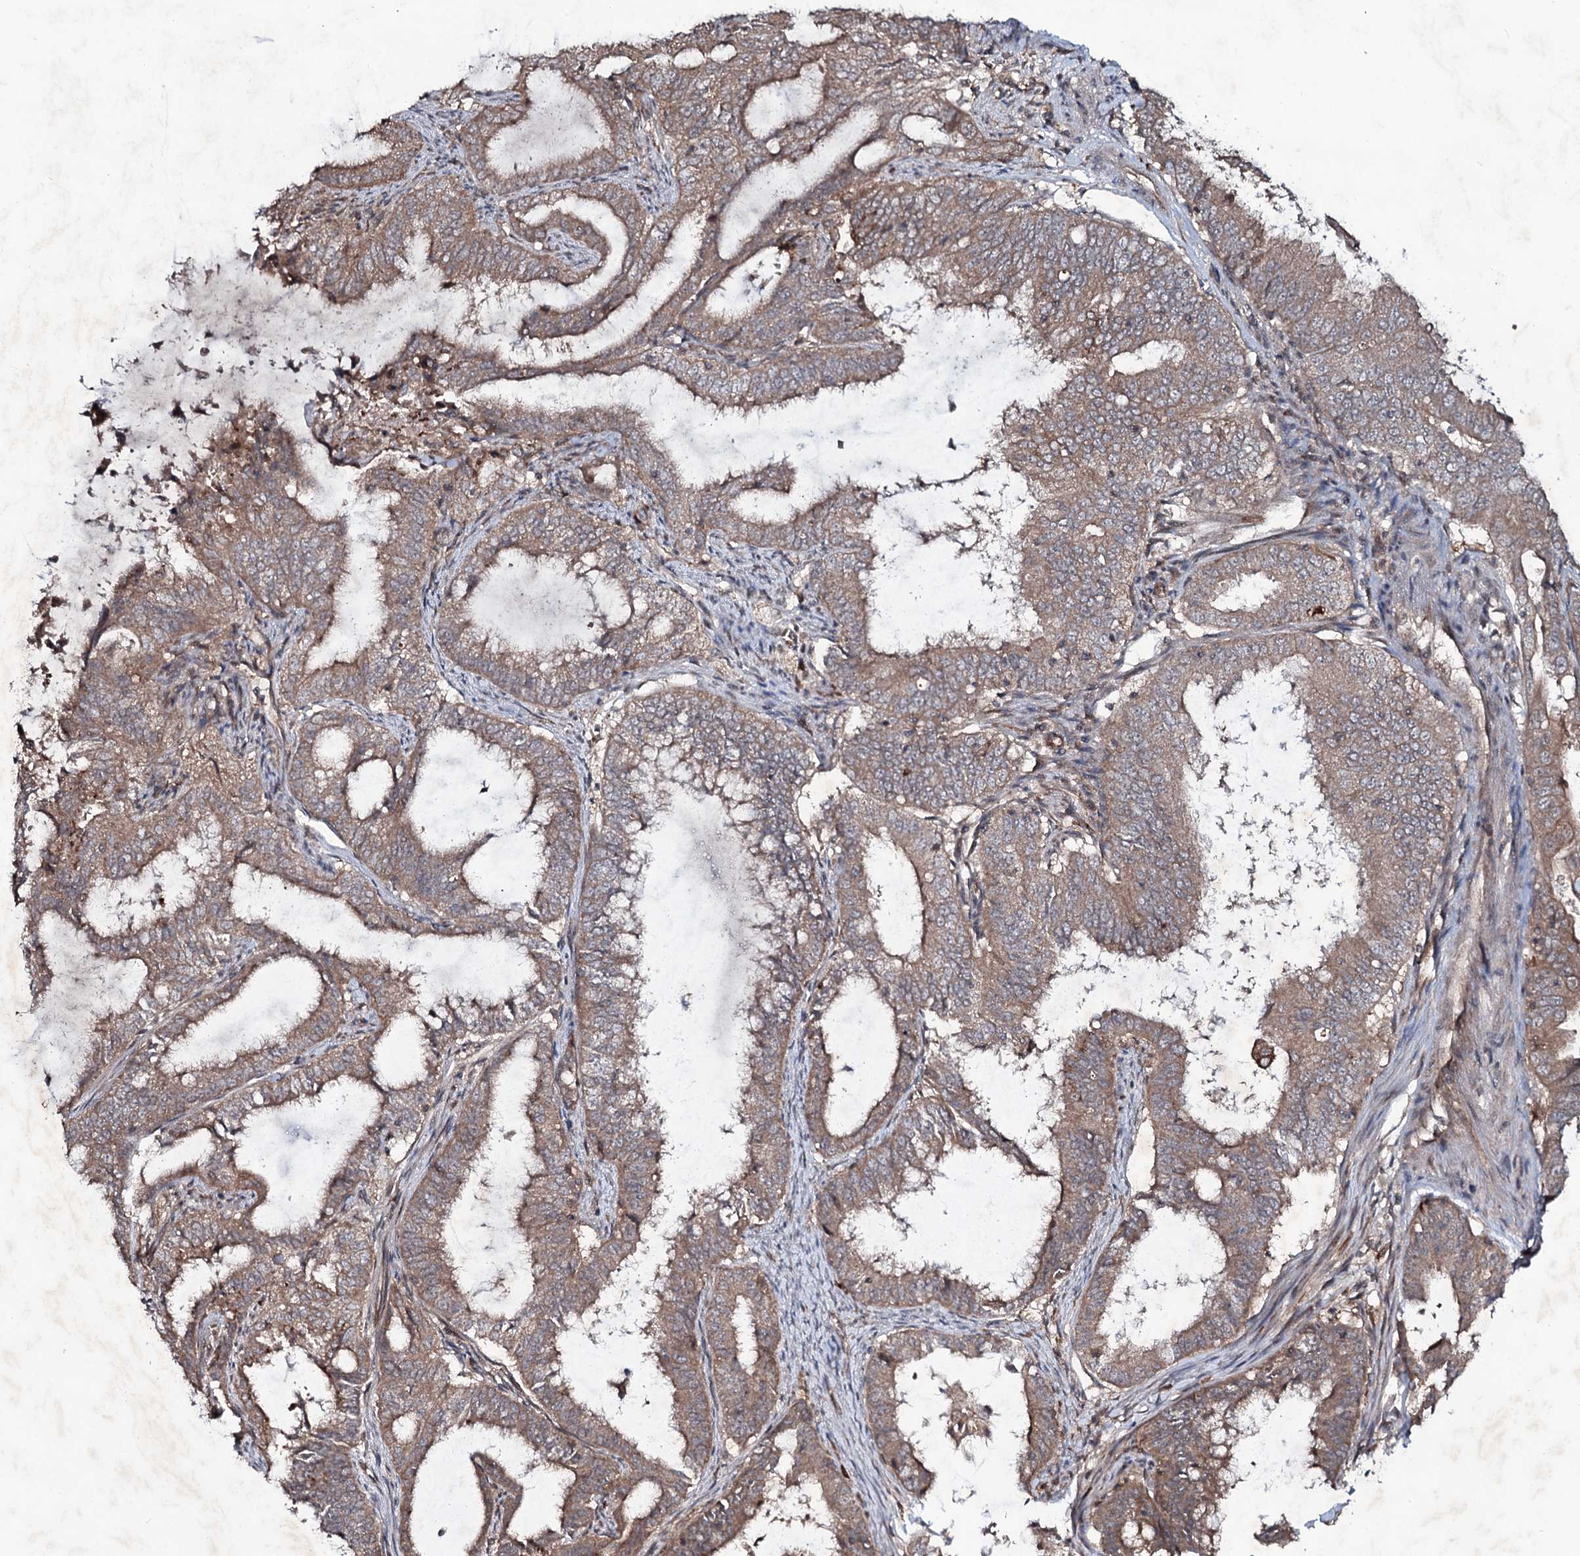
{"staining": {"intensity": "moderate", "quantity": ">75%", "location": "cytoplasmic/membranous"}, "tissue": "endometrial cancer", "cell_type": "Tumor cells", "image_type": "cancer", "snomed": [{"axis": "morphology", "description": "Adenocarcinoma, NOS"}, {"axis": "topography", "description": "Endometrium"}], "caption": "Brown immunohistochemical staining in endometrial cancer displays moderate cytoplasmic/membranous expression in approximately >75% of tumor cells. Using DAB (3,3'-diaminobenzidine) (brown) and hematoxylin (blue) stains, captured at high magnification using brightfield microscopy.", "gene": "SNAP23", "patient": {"sex": "female", "age": 51}}